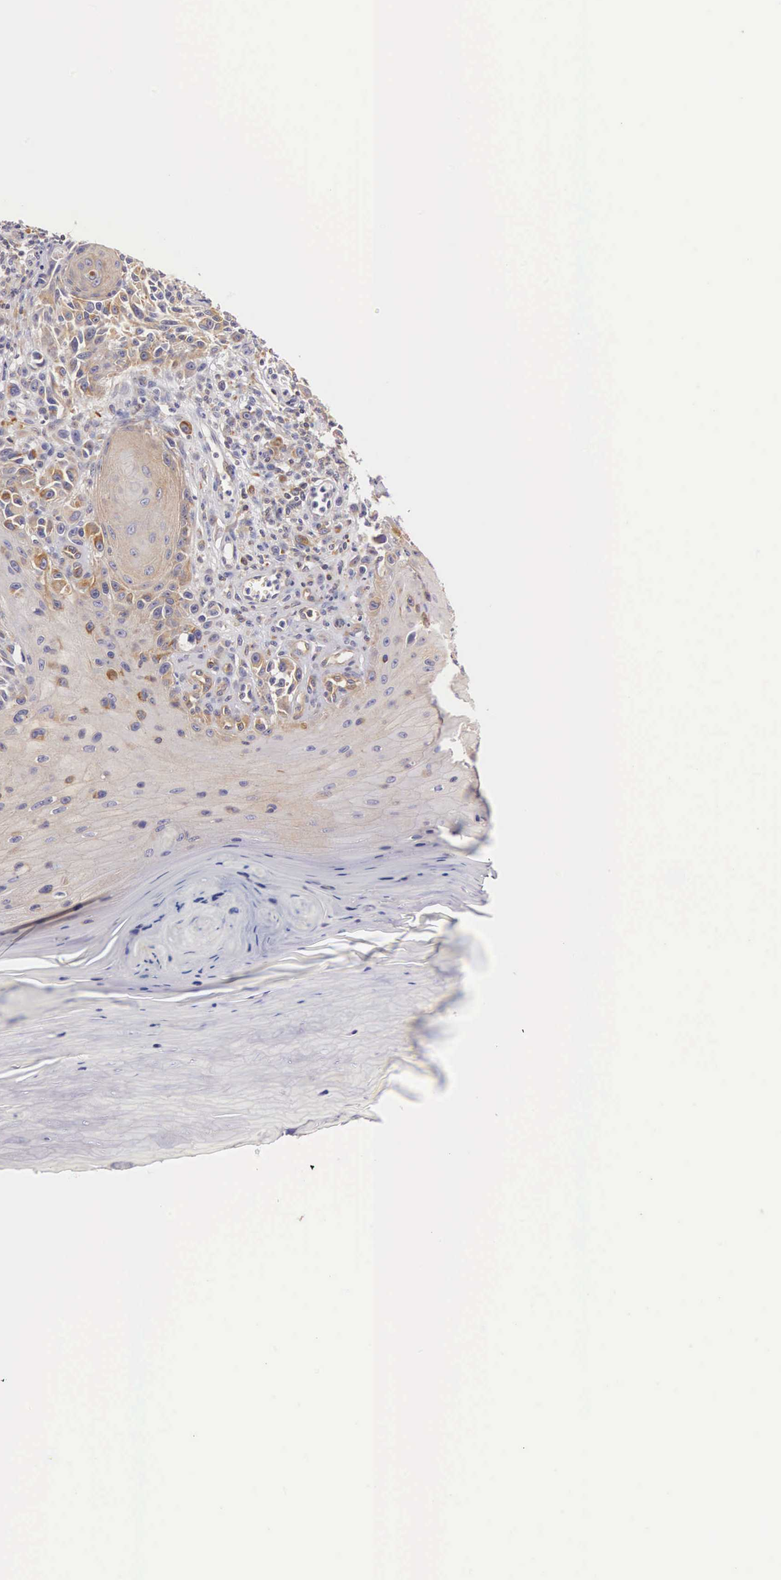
{"staining": {"intensity": "weak", "quantity": "25%-75%", "location": "cytoplasmic/membranous"}, "tissue": "melanoma", "cell_type": "Tumor cells", "image_type": "cancer", "snomed": [{"axis": "morphology", "description": "Malignant melanoma, NOS"}, {"axis": "topography", "description": "Skin"}], "caption": "IHC (DAB (3,3'-diaminobenzidine)) staining of melanoma shows weak cytoplasmic/membranous protein positivity in about 25%-75% of tumor cells.", "gene": "OSBPL3", "patient": {"sex": "female", "age": 82}}